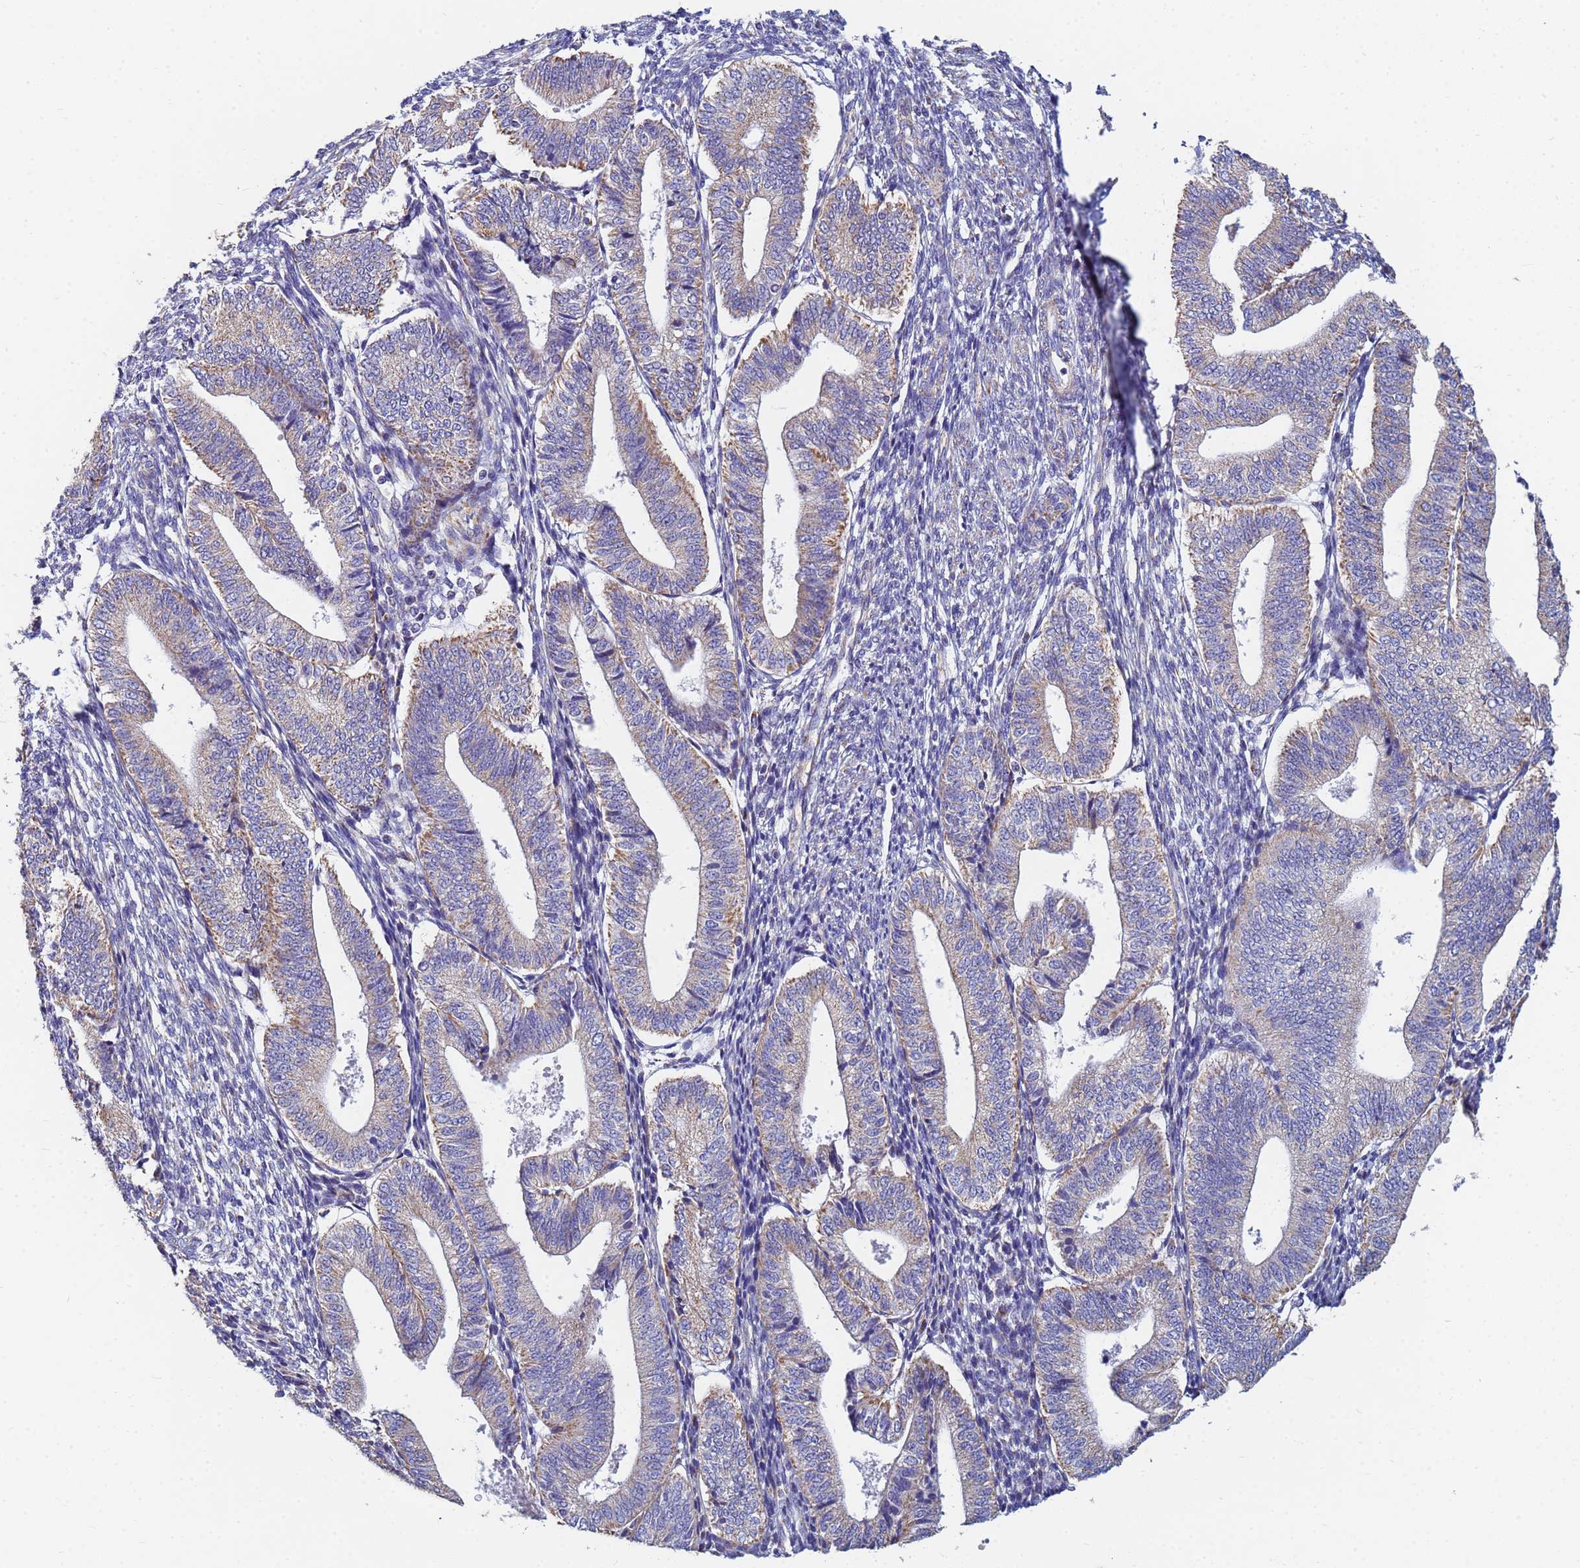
{"staining": {"intensity": "negative", "quantity": "none", "location": "none"}, "tissue": "endometrium", "cell_type": "Cells in endometrial stroma", "image_type": "normal", "snomed": [{"axis": "morphology", "description": "Normal tissue, NOS"}, {"axis": "topography", "description": "Endometrium"}], "caption": "A high-resolution photomicrograph shows IHC staining of benign endometrium, which exhibits no significant positivity in cells in endometrial stroma.", "gene": "UQCRHL", "patient": {"sex": "female", "age": 34}}